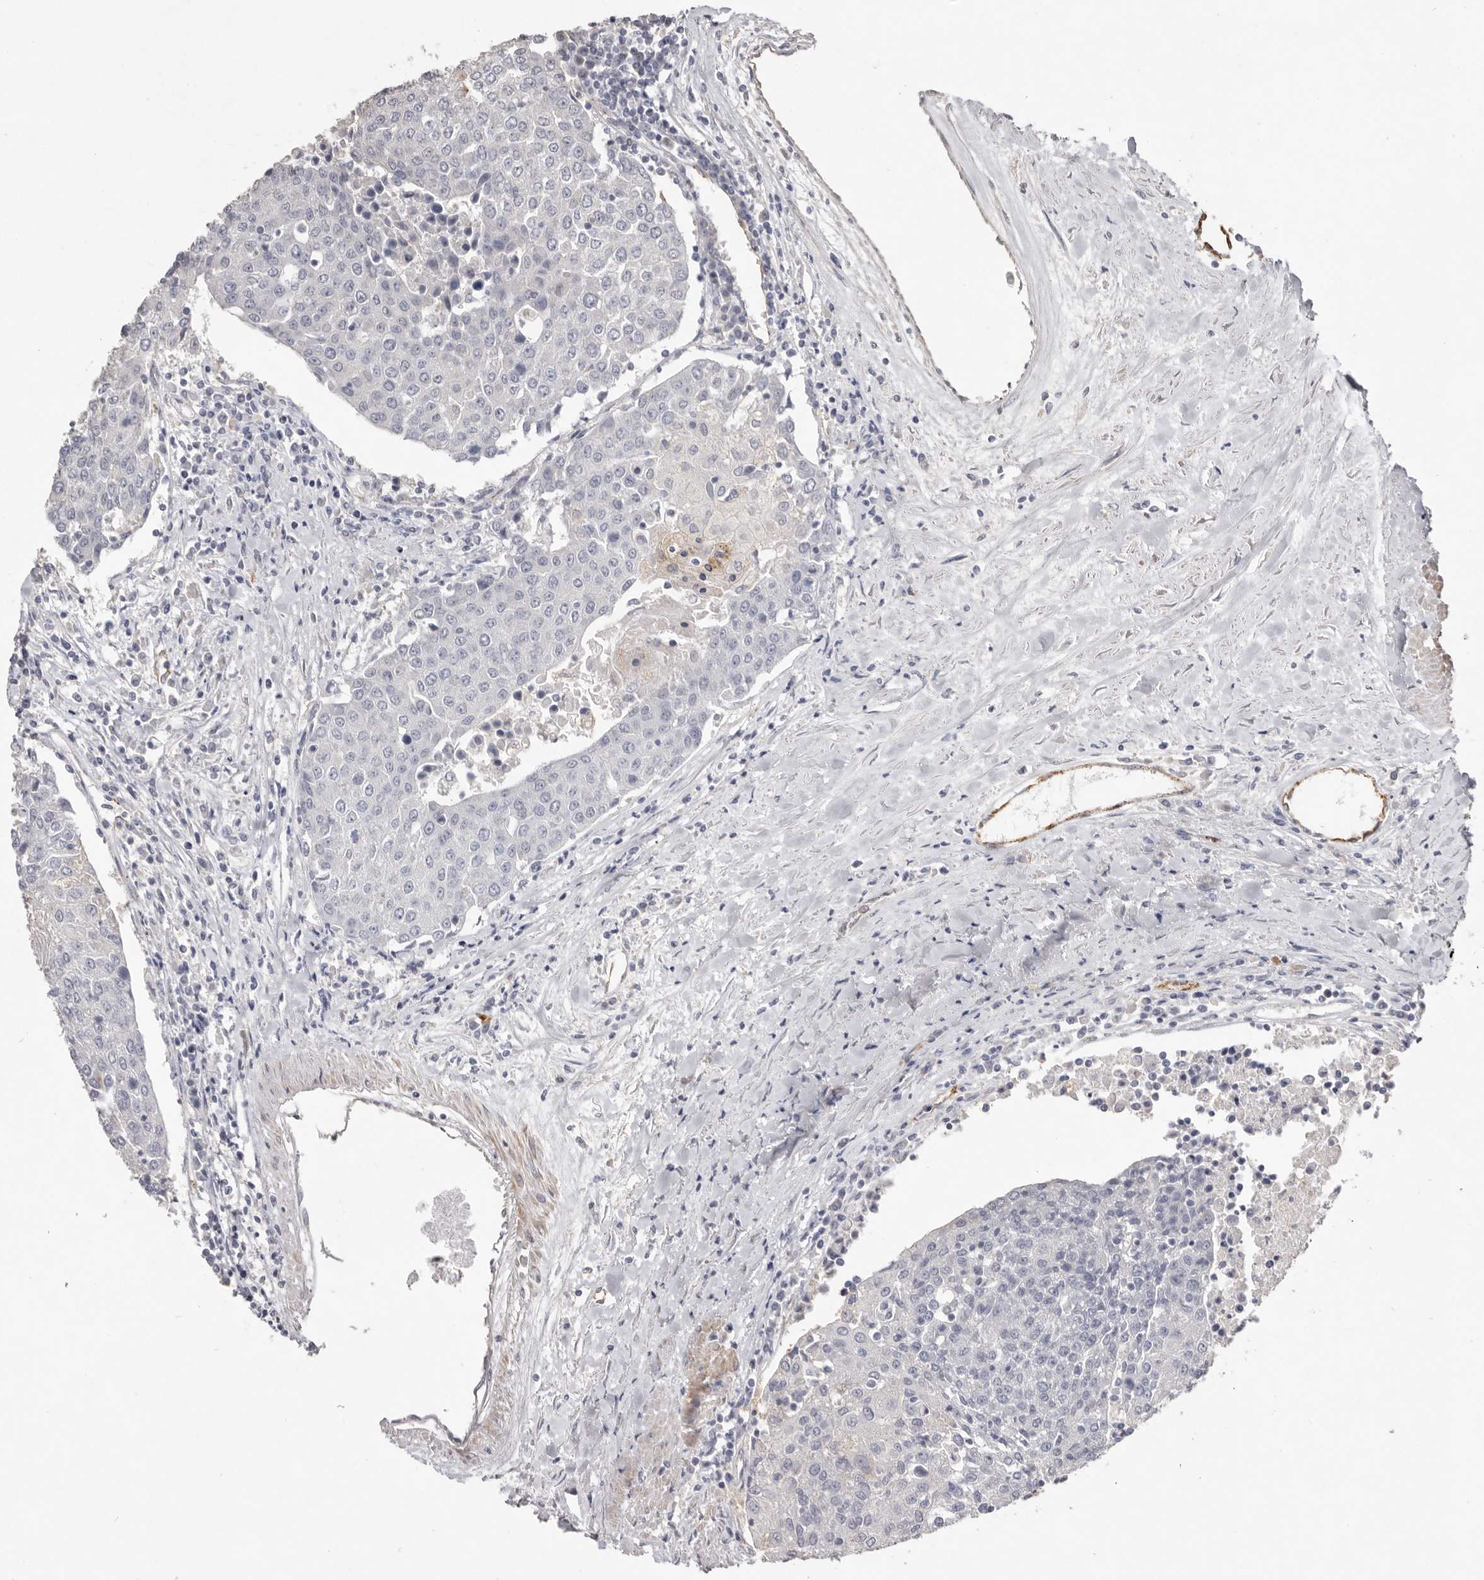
{"staining": {"intensity": "negative", "quantity": "none", "location": "none"}, "tissue": "urothelial cancer", "cell_type": "Tumor cells", "image_type": "cancer", "snomed": [{"axis": "morphology", "description": "Urothelial carcinoma, High grade"}, {"axis": "topography", "description": "Urinary bladder"}], "caption": "Tumor cells show no significant protein positivity in high-grade urothelial carcinoma.", "gene": "ZYG11B", "patient": {"sex": "female", "age": 85}}